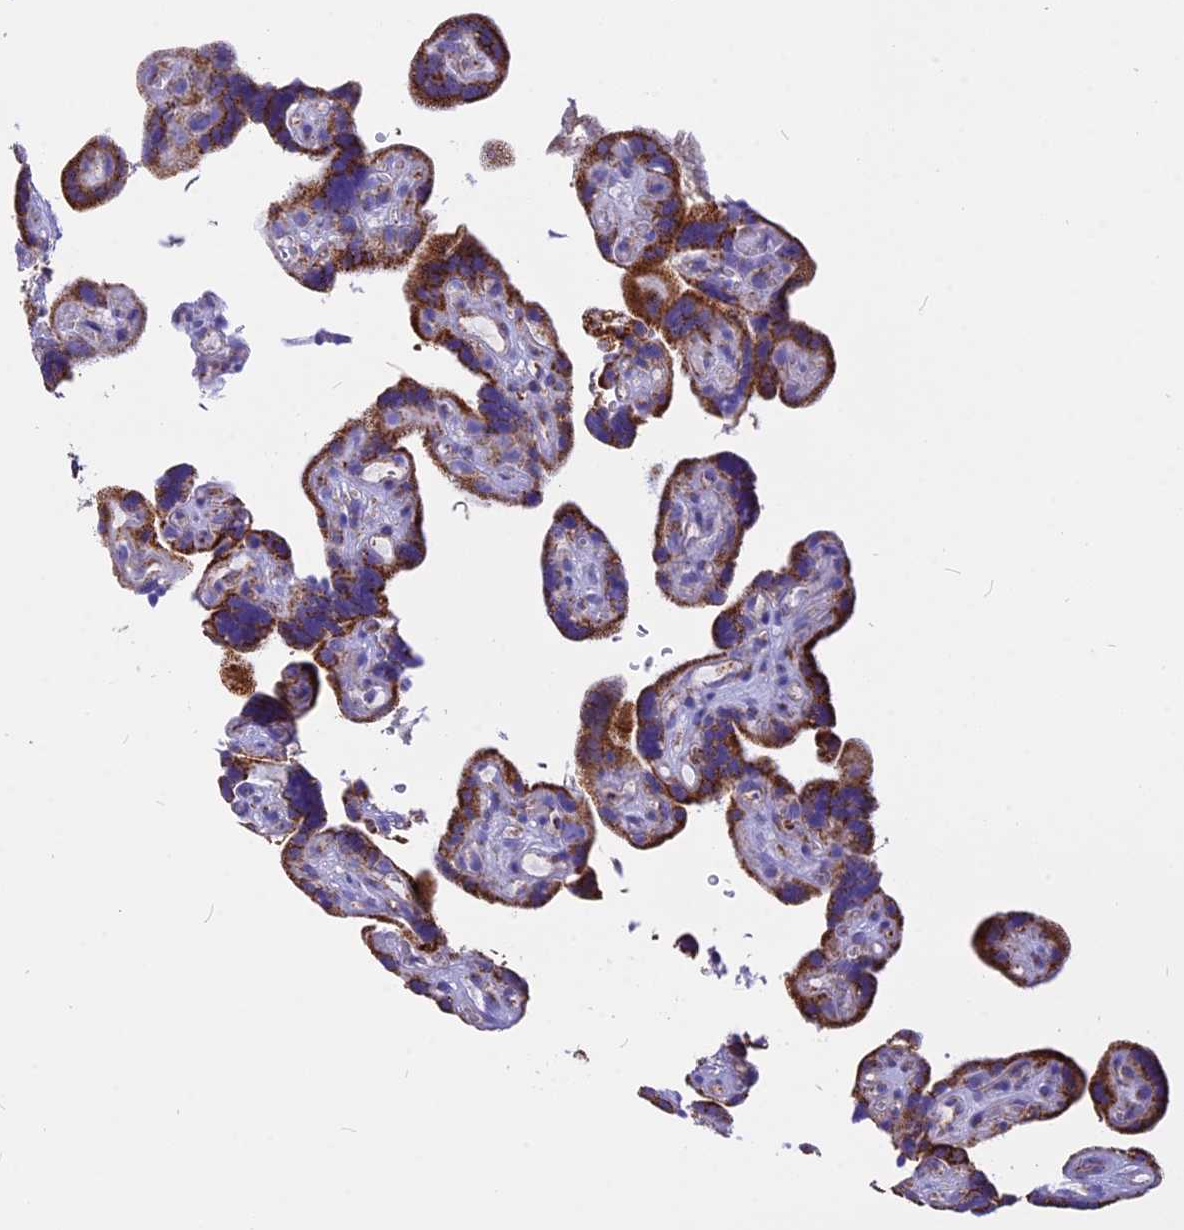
{"staining": {"intensity": "moderate", "quantity": ">75%", "location": "cytoplasmic/membranous"}, "tissue": "placenta", "cell_type": "Decidual cells", "image_type": "normal", "snomed": [{"axis": "morphology", "description": "Normal tissue, NOS"}, {"axis": "topography", "description": "Placenta"}], "caption": "Placenta was stained to show a protein in brown. There is medium levels of moderate cytoplasmic/membranous staining in approximately >75% of decidual cells. (Stains: DAB in brown, nuclei in blue, Microscopy: brightfield microscopy at high magnification).", "gene": "VDAC2", "patient": {"sex": "female", "age": 30}}